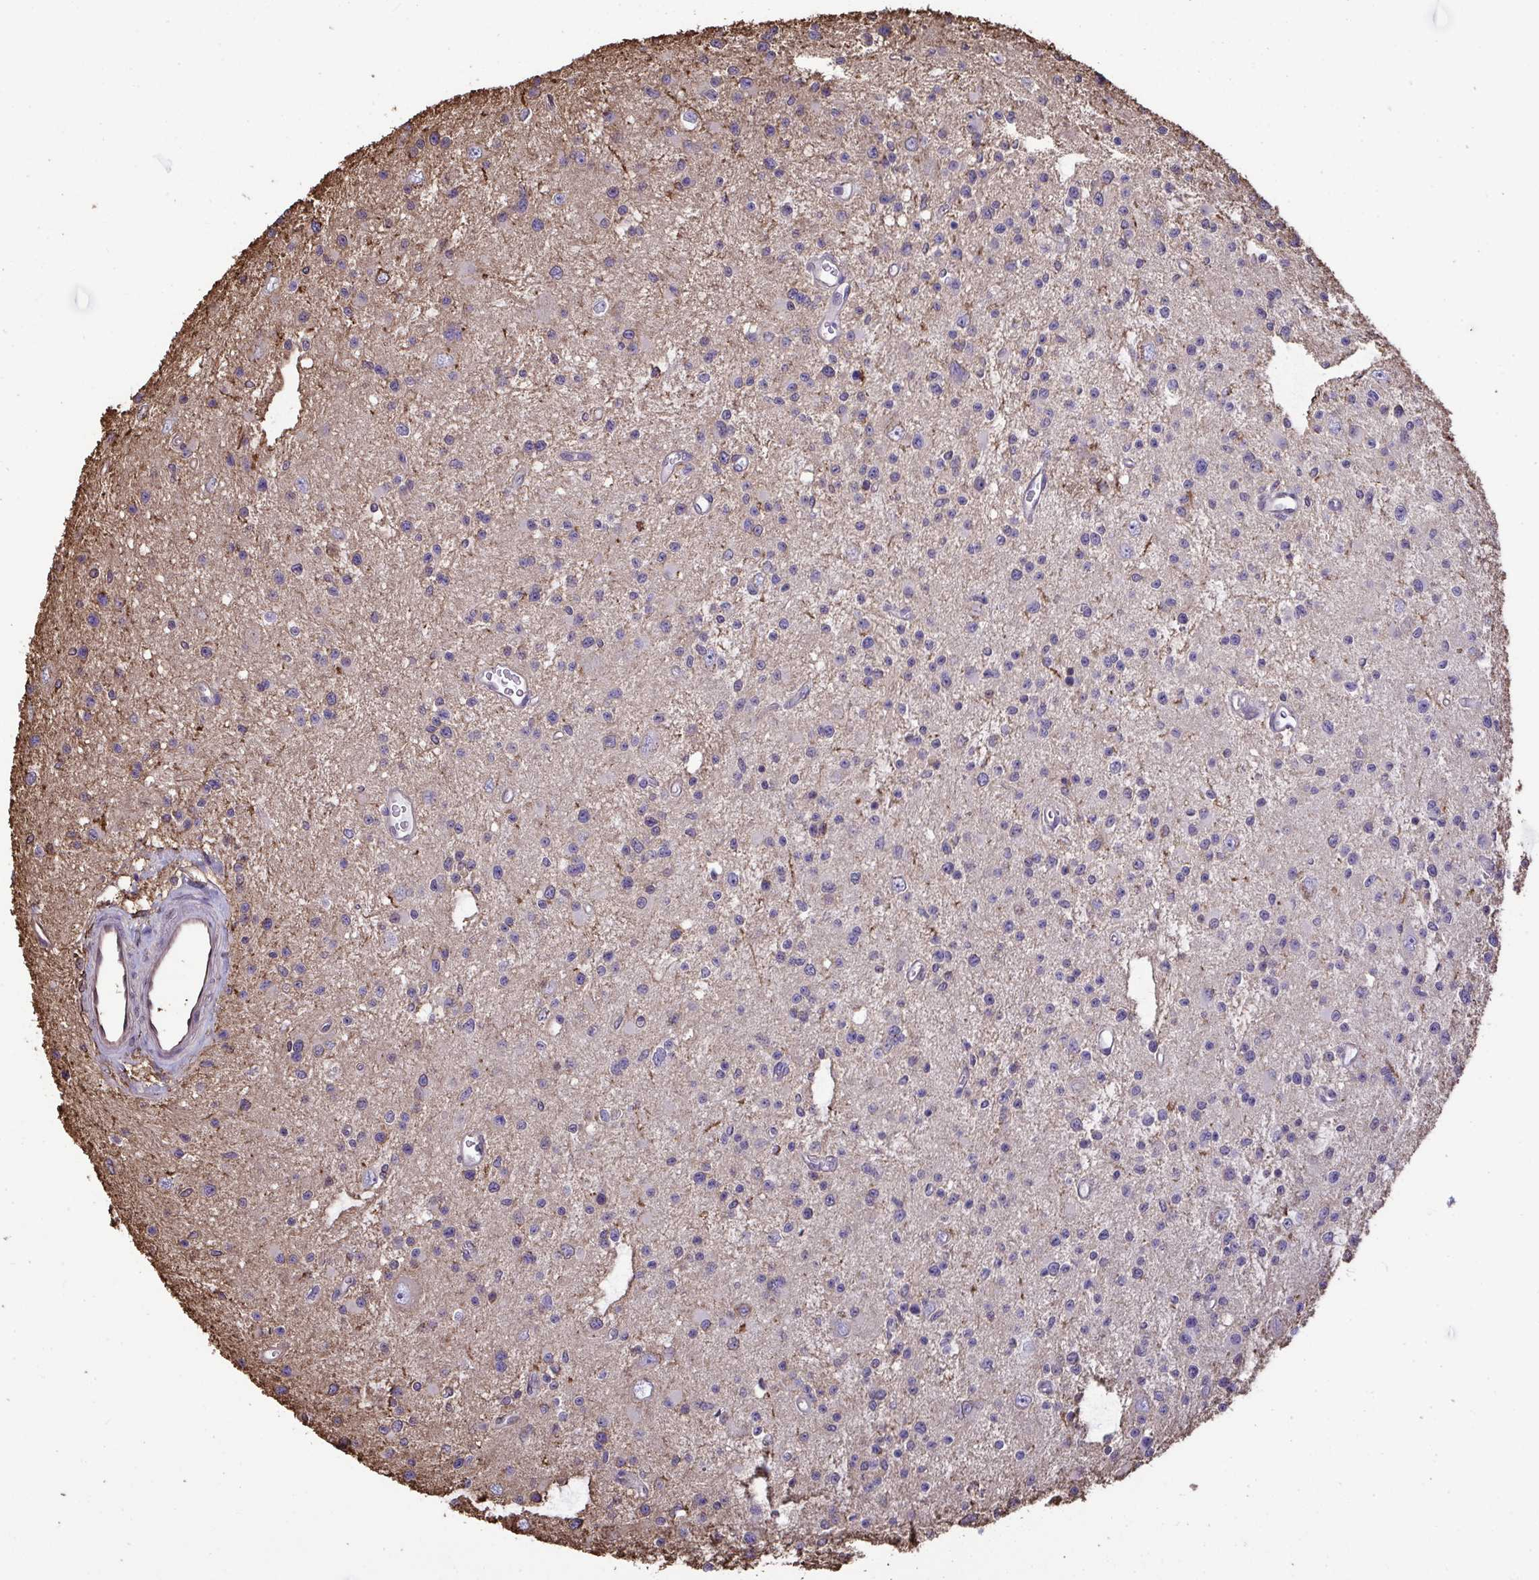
{"staining": {"intensity": "negative", "quantity": "none", "location": "none"}, "tissue": "glioma", "cell_type": "Tumor cells", "image_type": "cancer", "snomed": [{"axis": "morphology", "description": "Glioma, malignant, Low grade"}, {"axis": "topography", "description": "Brain"}], "caption": "An immunohistochemistry image of glioma is shown. There is no staining in tumor cells of glioma.", "gene": "ANXA5", "patient": {"sex": "male", "age": 43}}